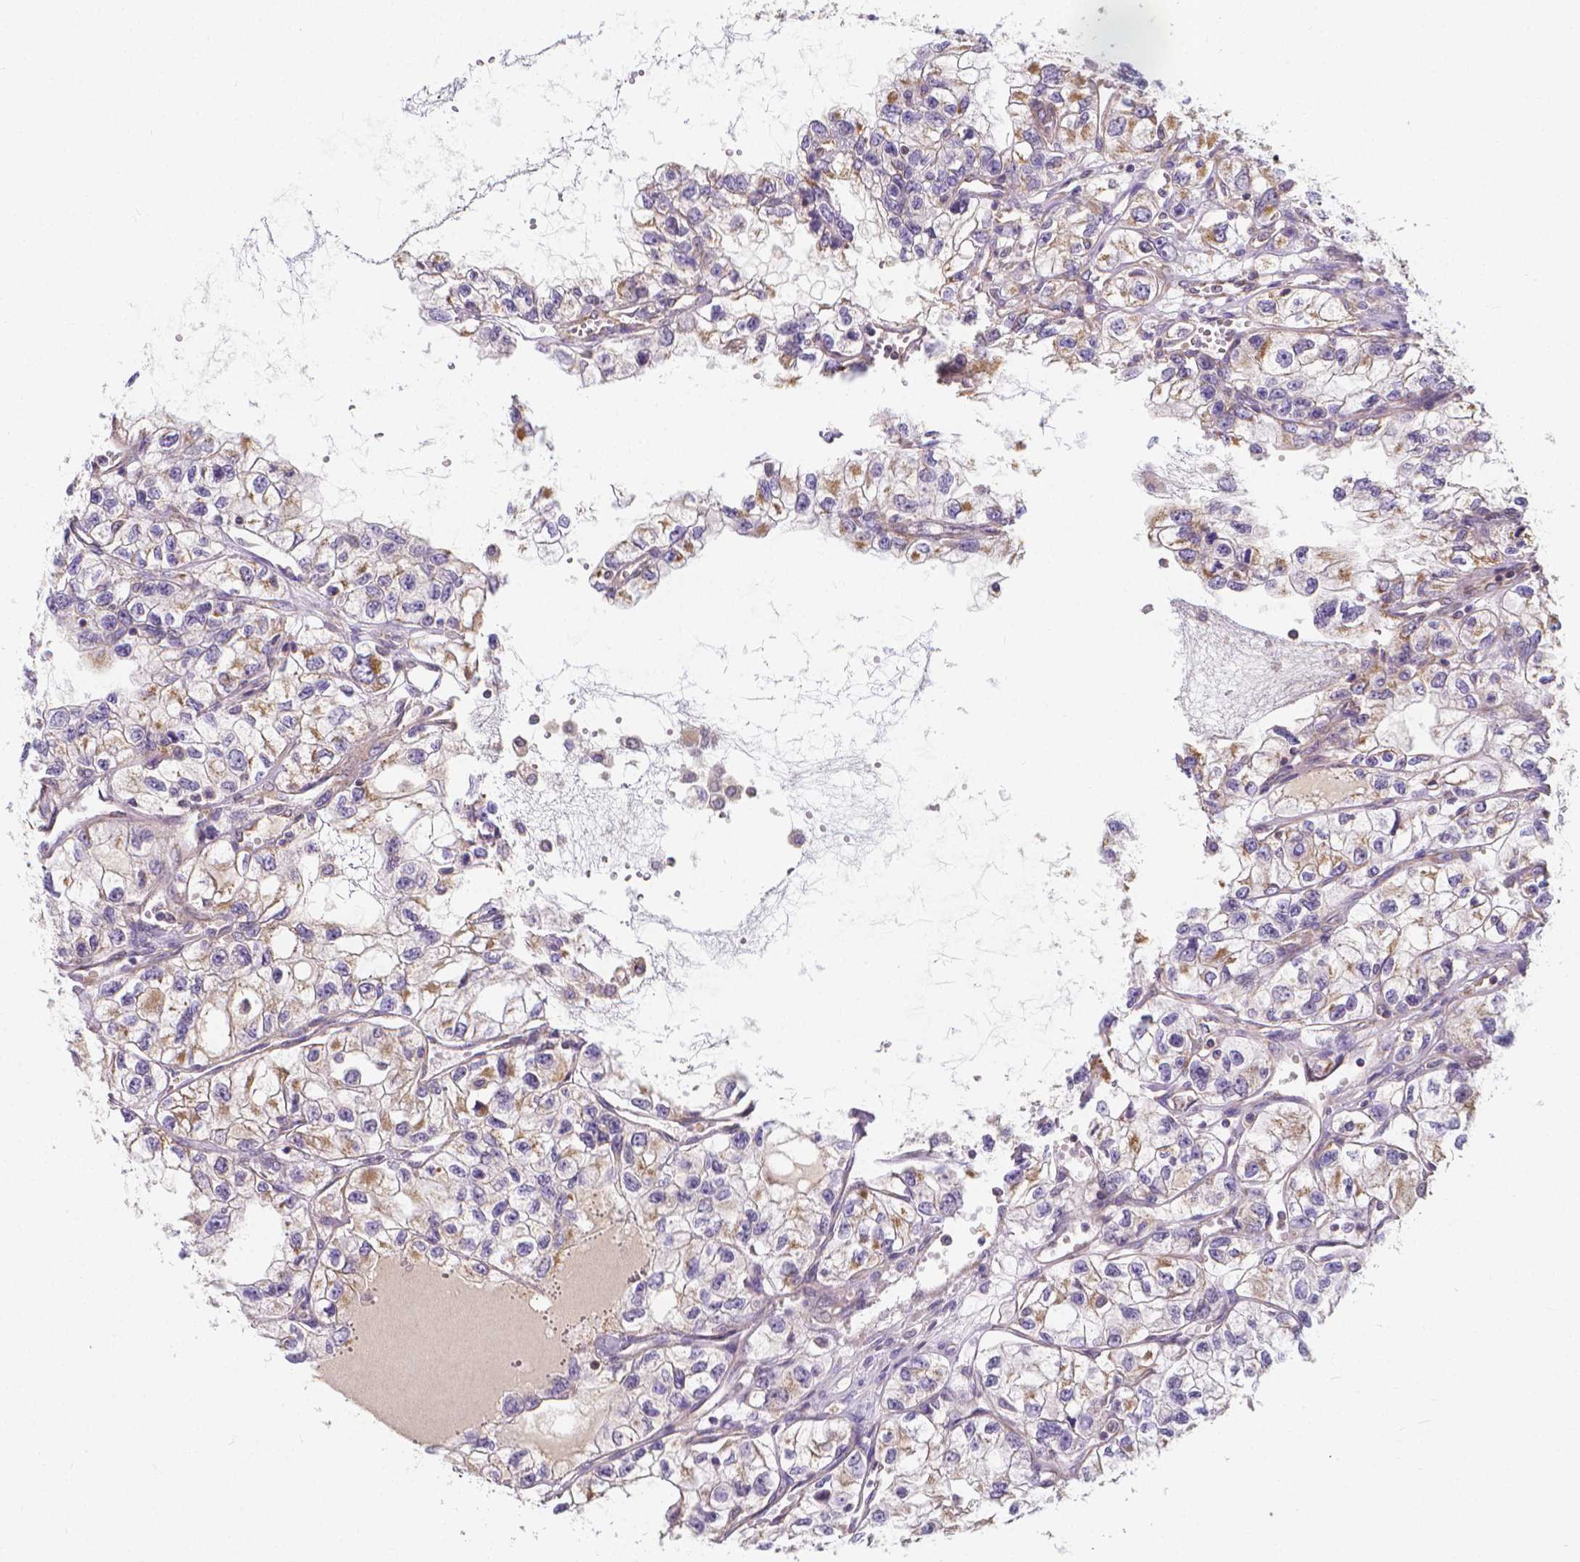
{"staining": {"intensity": "weak", "quantity": ">75%", "location": "cytoplasmic/membranous"}, "tissue": "renal cancer", "cell_type": "Tumor cells", "image_type": "cancer", "snomed": [{"axis": "morphology", "description": "Adenocarcinoma, NOS"}, {"axis": "topography", "description": "Kidney"}], "caption": "IHC (DAB) staining of adenocarcinoma (renal) demonstrates weak cytoplasmic/membranous protein expression in about >75% of tumor cells.", "gene": "SNCAIP", "patient": {"sex": "female", "age": 59}}